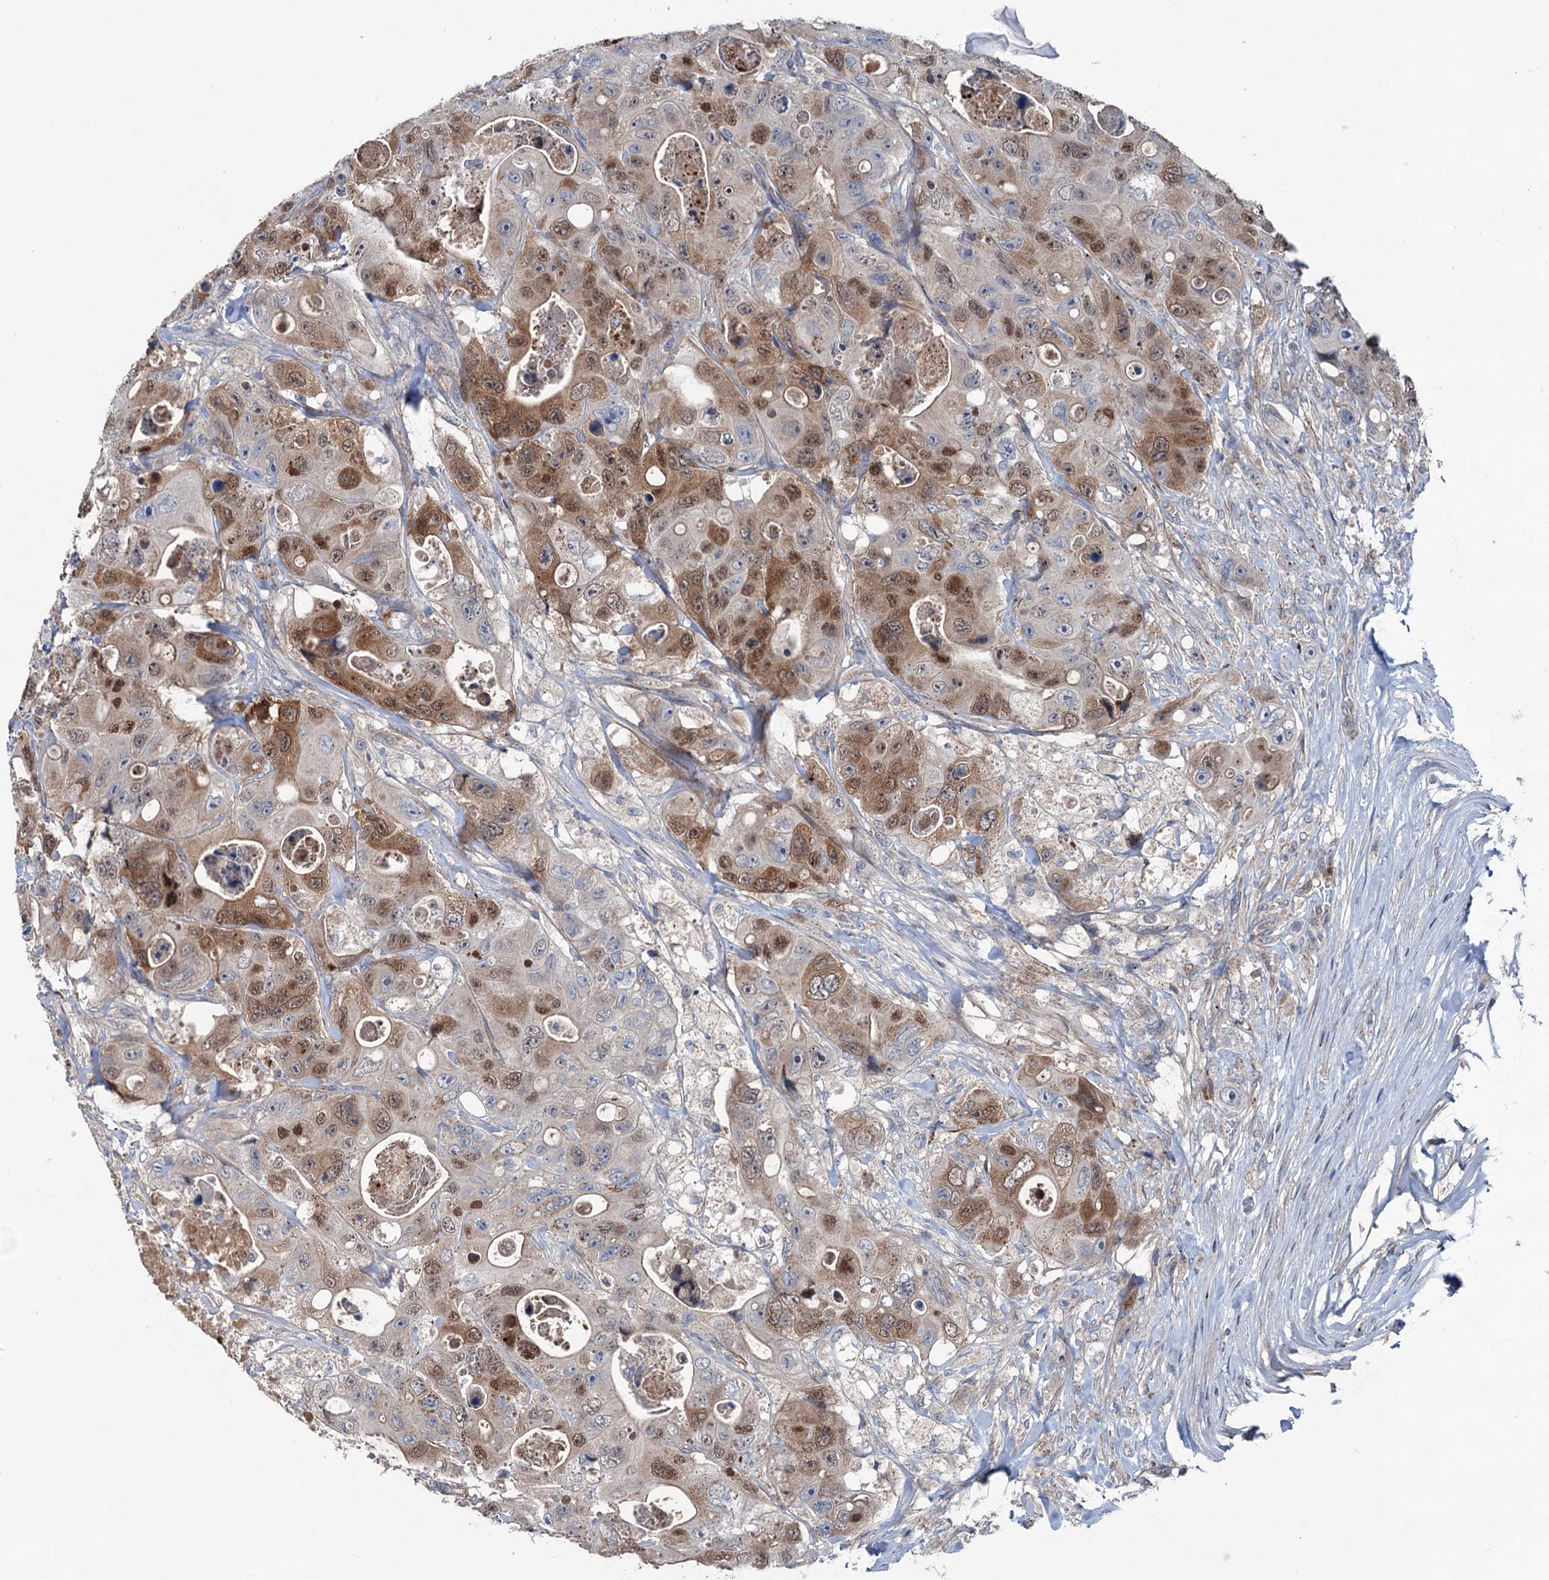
{"staining": {"intensity": "moderate", "quantity": "25%-75%", "location": "cytoplasmic/membranous,nuclear"}, "tissue": "colorectal cancer", "cell_type": "Tumor cells", "image_type": "cancer", "snomed": [{"axis": "morphology", "description": "Adenocarcinoma, NOS"}, {"axis": "topography", "description": "Colon"}], "caption": "Colorectal cancer (adenocarcinoma) stained with IHC displays moderate cytoplasmic/membranous and nuclear expression in approximately 25%-75% of tumor cells.", "gene": "NCAPD2", "patient": {"sex": "female", "age": 46}}